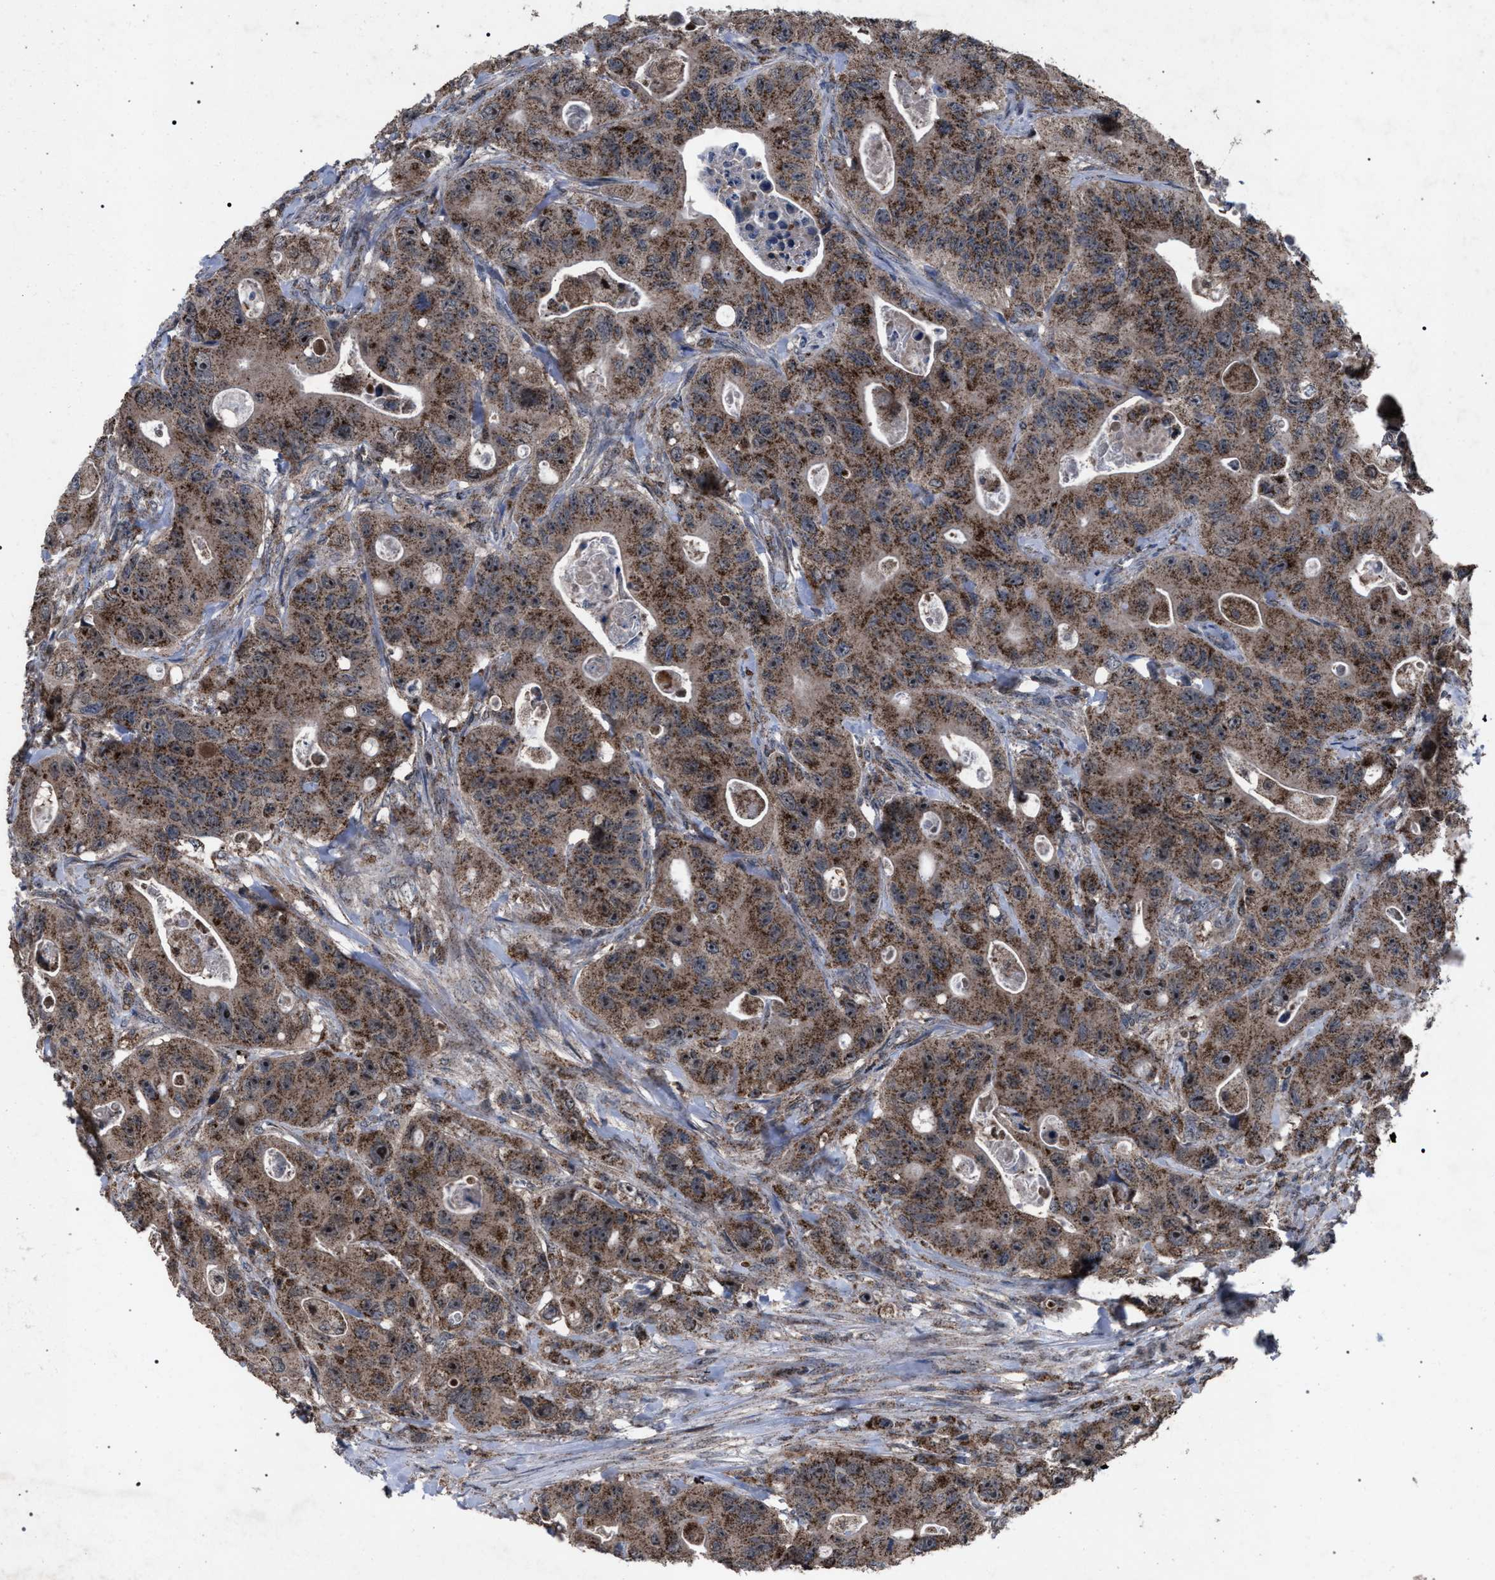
{"staining": {"intensity": "moderate", "quantity": ">75%", "location": "cytoplasmic/membranous"}, "tissue": "colorectal cancer", "cell_type": "Tumor cells", "image_type": "cancer", "snomed": [{"axis": "morphology", "description": "Adenocarcinoma, NOS"}, {"axis": "topography", "description": "Colon"}], "caption": "Protein expression analysis of human colorectal cancer (adenocarcinoma) reveals moderate cytoplasmic/membranous staining in about >75% of tumor cells.", "gene": "HSD17B4", "patient": {"sex": "female", "age": 46}}